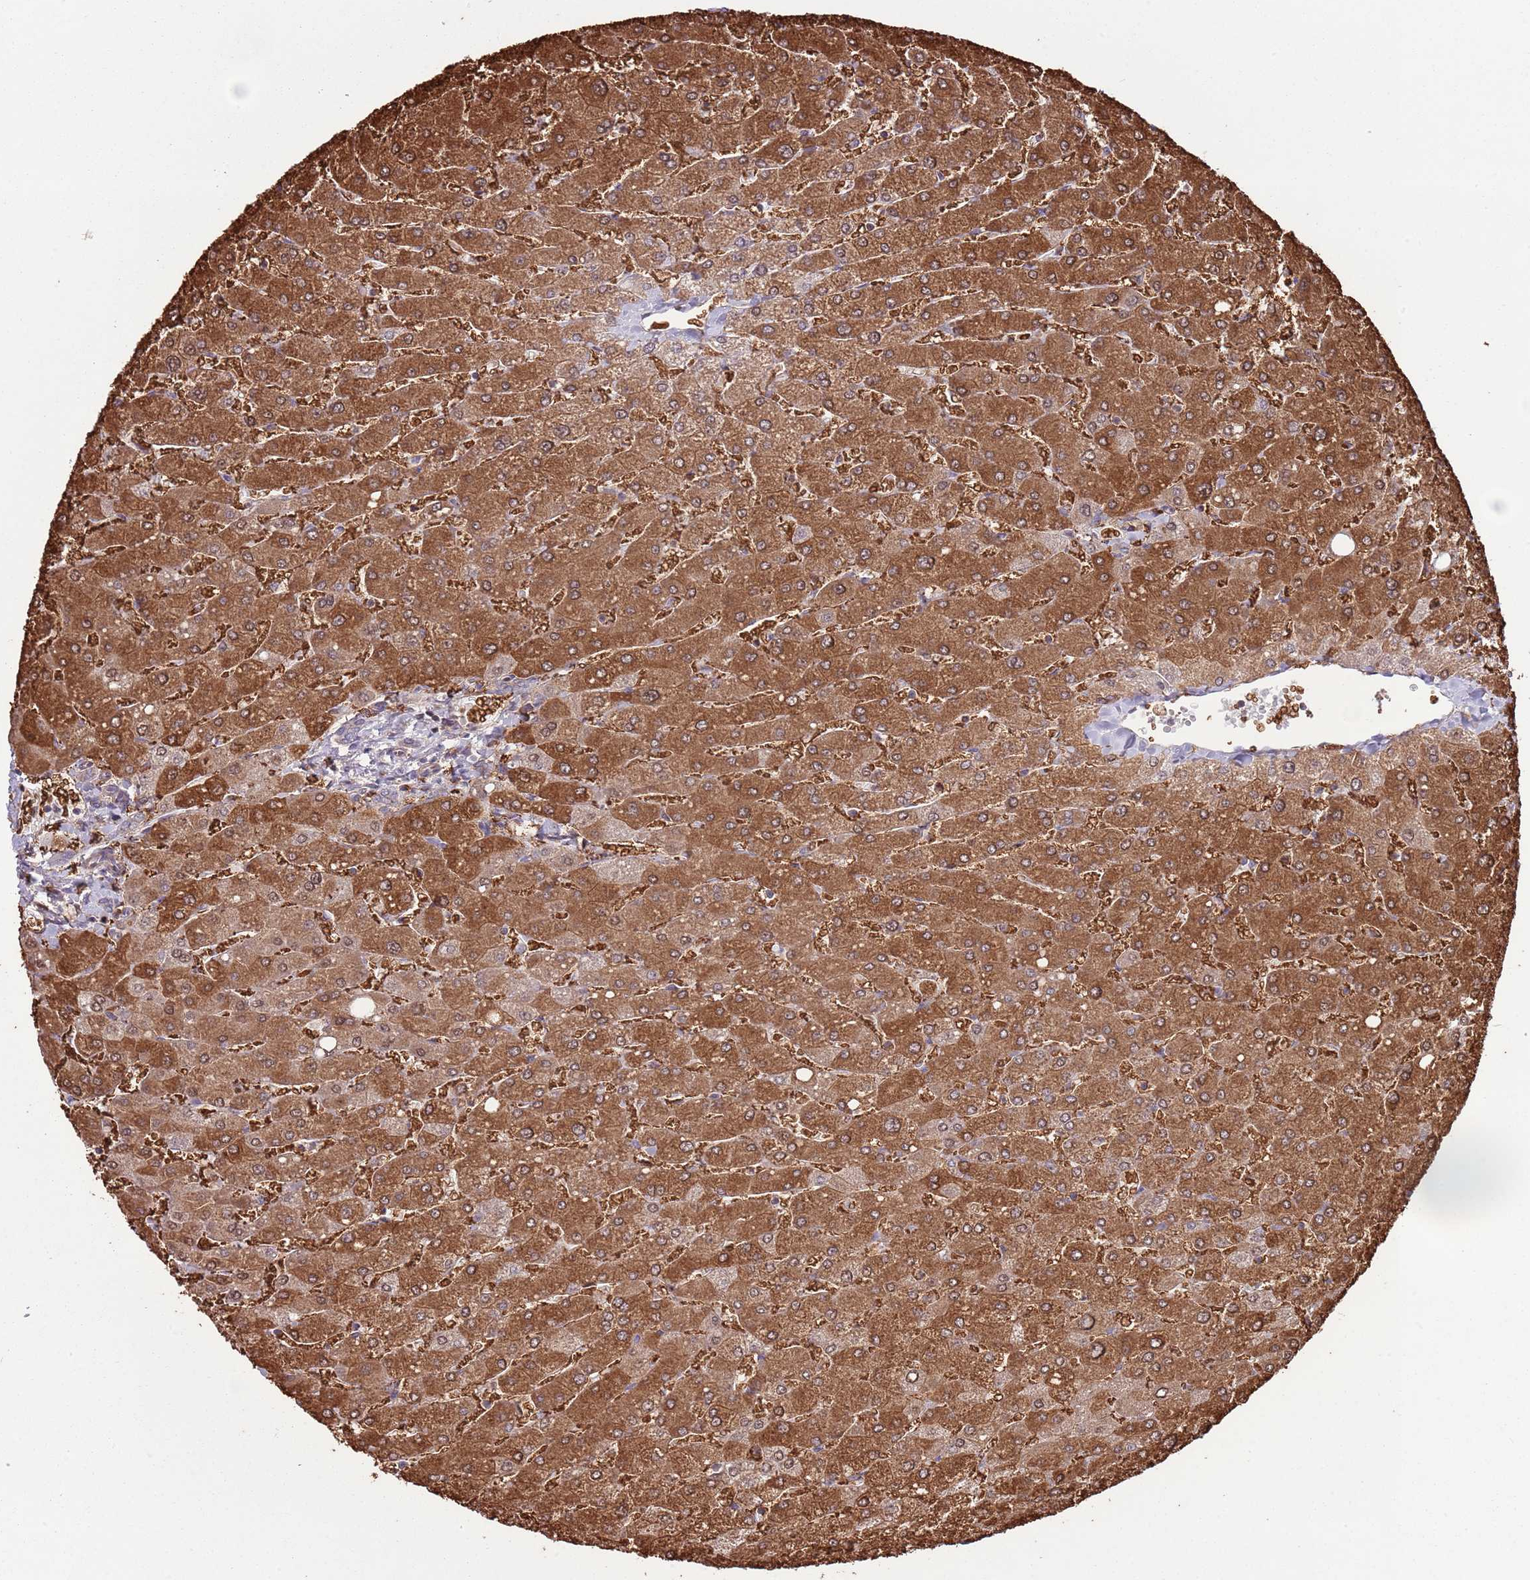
{"staining": {"intensity": "moderate", "quantity": "25%-75%", "location": "cytoplasmic/membranous"}, "tissue": "liver", "cell_type": "Cholangiocytes", "image_type": "normal", "snomed": [{"axis": "morphology", "description": "Normal tissue, NOS"}, {"axis": "topography", "description": "Liver"}], "caption": "This micrograph demonstrates immunohistochemistry staining of benign liver, with medium moderate cytoplasmic/membranous staining in about 25%-75% of cholangiocytes.", "gene": "LPIN2", "patient": {"sex": "male", "age": 55}}